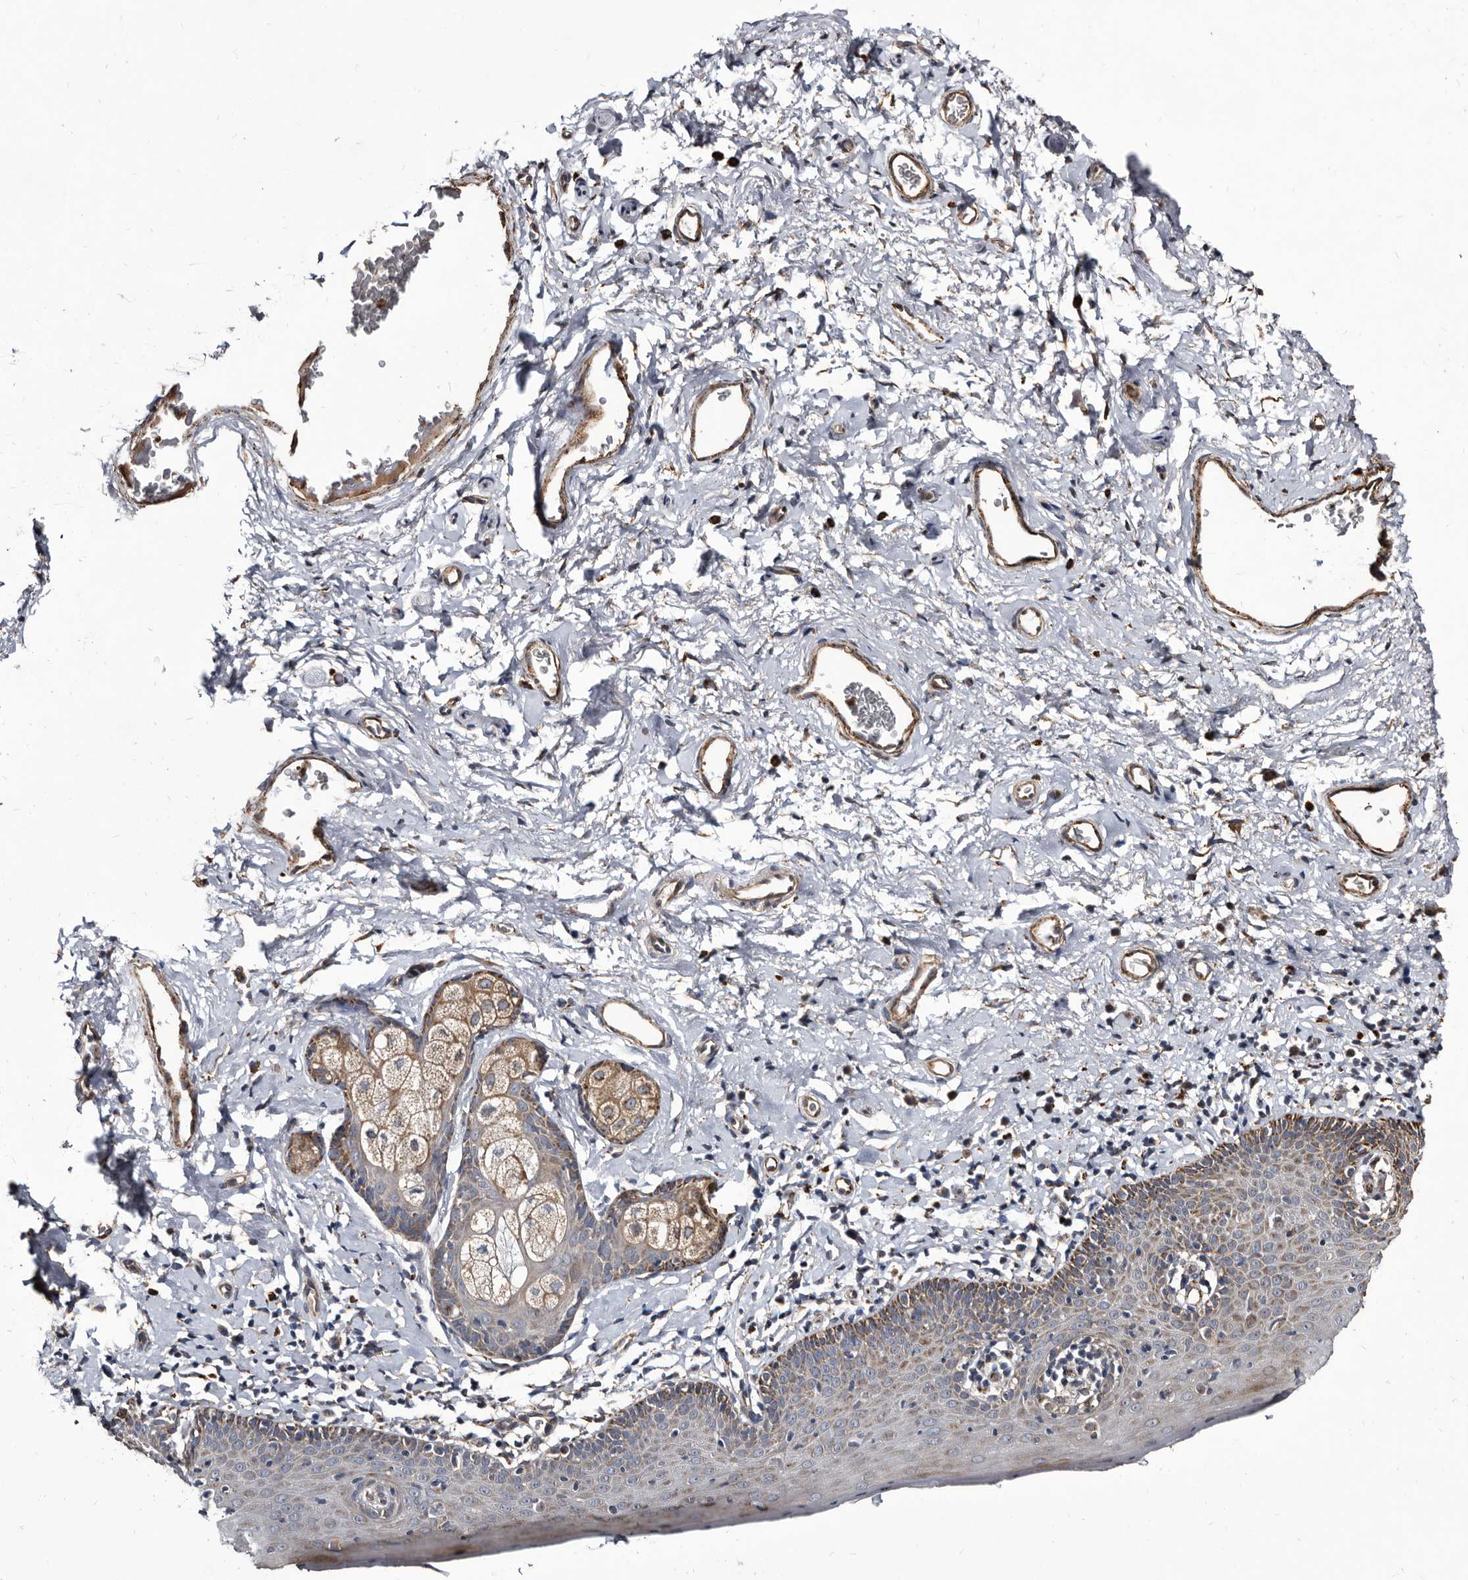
{"staining": {"intensity": "moderate", "quantity": "<25%", "location": "cytoplasmic/membranous"}, "tissue": "skin", "cell_type": "Epidermal cells", "image_type": "normal", "snomed": [{"axis": "morphology", "description": "Normal tissue, NOS"}, {"axis": "topography", "description": "Vulva"}], "caption": "This is an image of immunohistochemistry (IHC) staining of normal skin, which shows moderate staining in the cytoplasmic/membranous of epidermal cells.", "gene": "CTSA", "patient": {"sex": "female", "age": 66}}